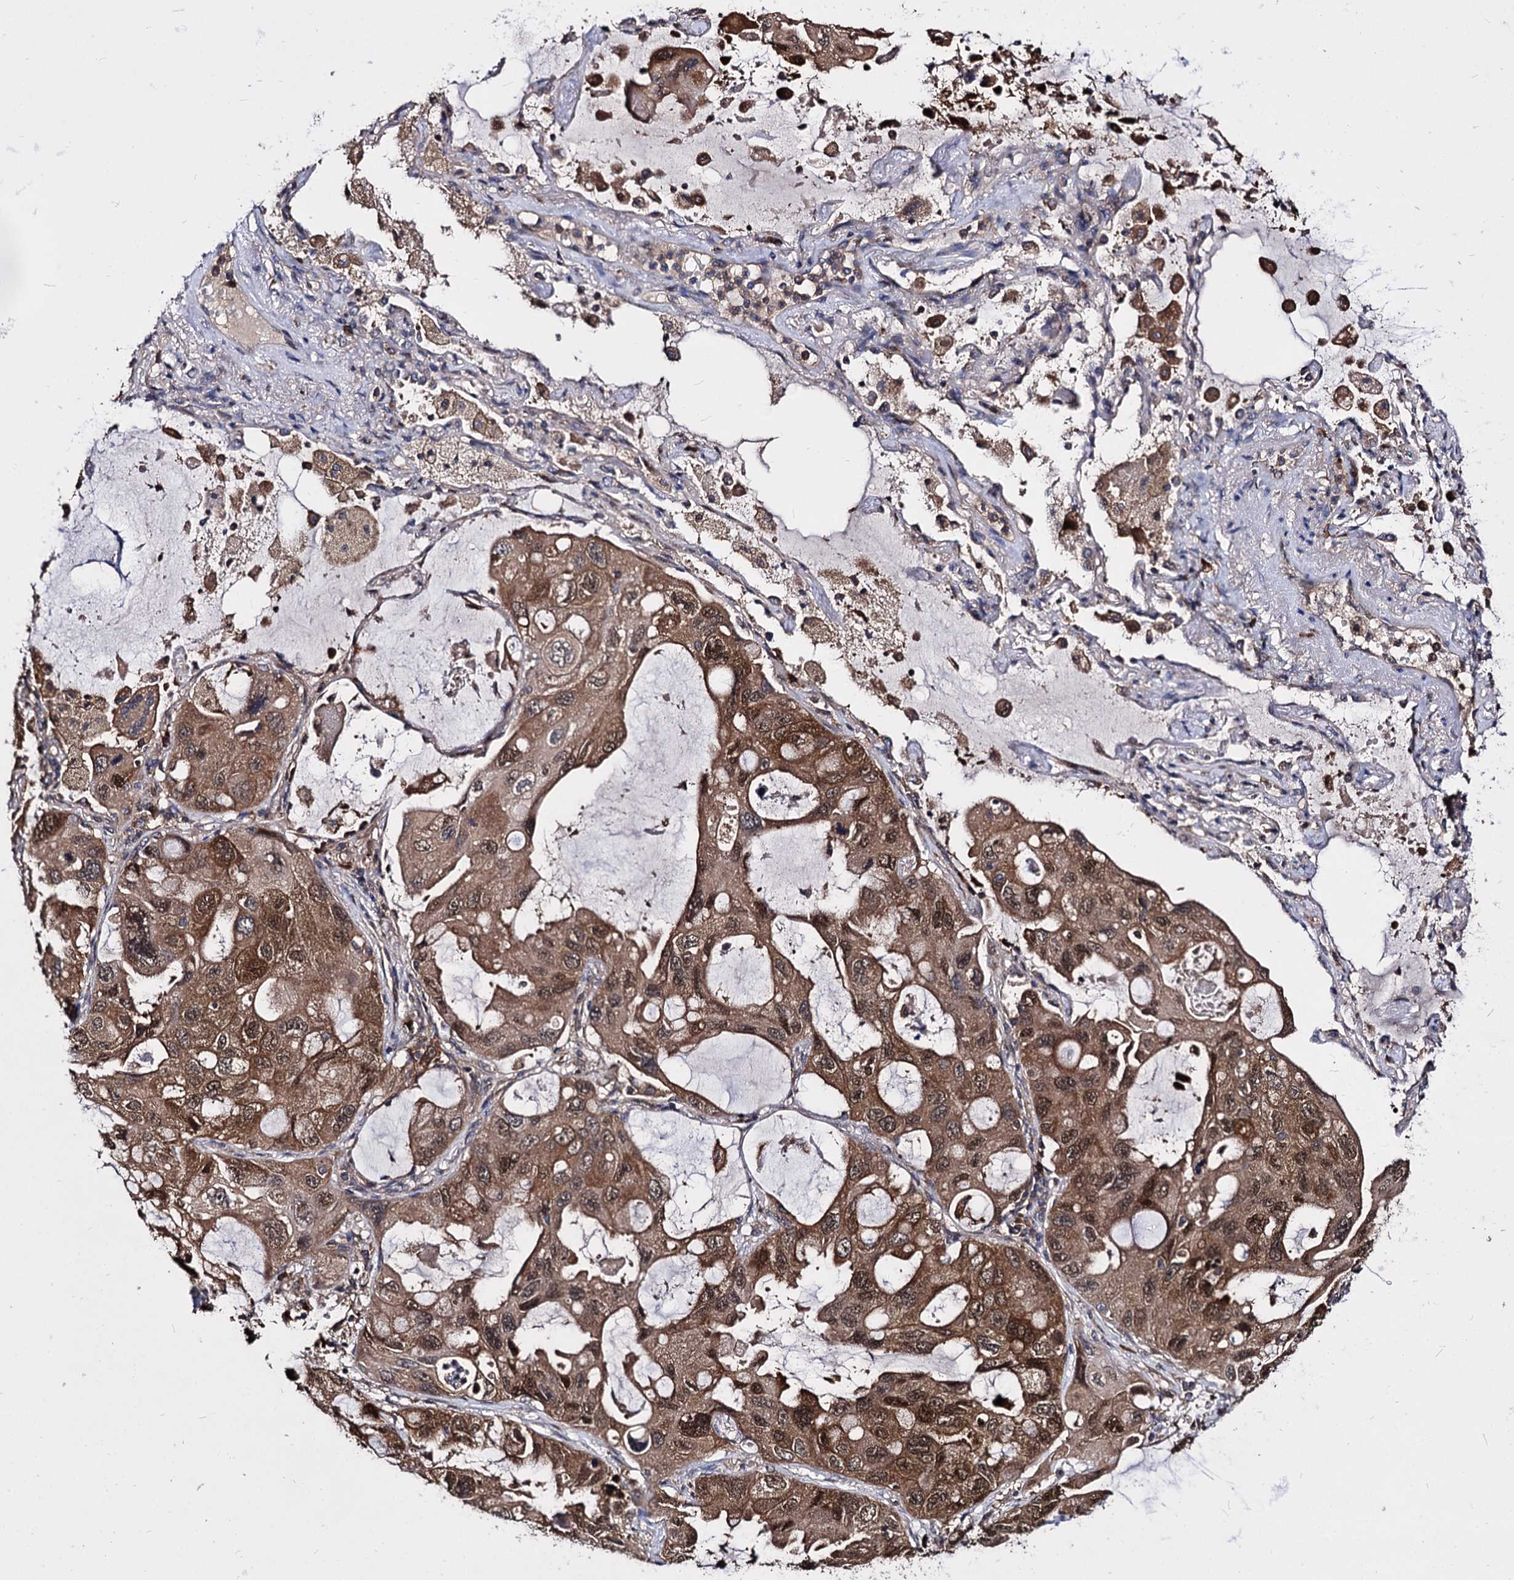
{"staining": {"intensity": "moderate", "quantity": ">75%", "location": "cytoplasmic/membranous,nuclear"}, "tissue": "lung cancer", "cell_type": "Tumor cells", "image_type": "cancer", "snomed": [{"axis": "morphology", "description": "Squamous cell carcinoma, NOS"}, {"axis": "topography", "description": "Lung"}], "caption": "A histopathology image of lung squamous cell carcinoma stained for a protein displays moderate cytoplasmic/membranous and nuclear brown staining in tumor cells. The staining was performed using DAB, with brown indicating positive protein expression. Nuclei are stained blue with hematoxylin.", "gene": "NME1", "patient": {"sex": "female", "age": 73}}